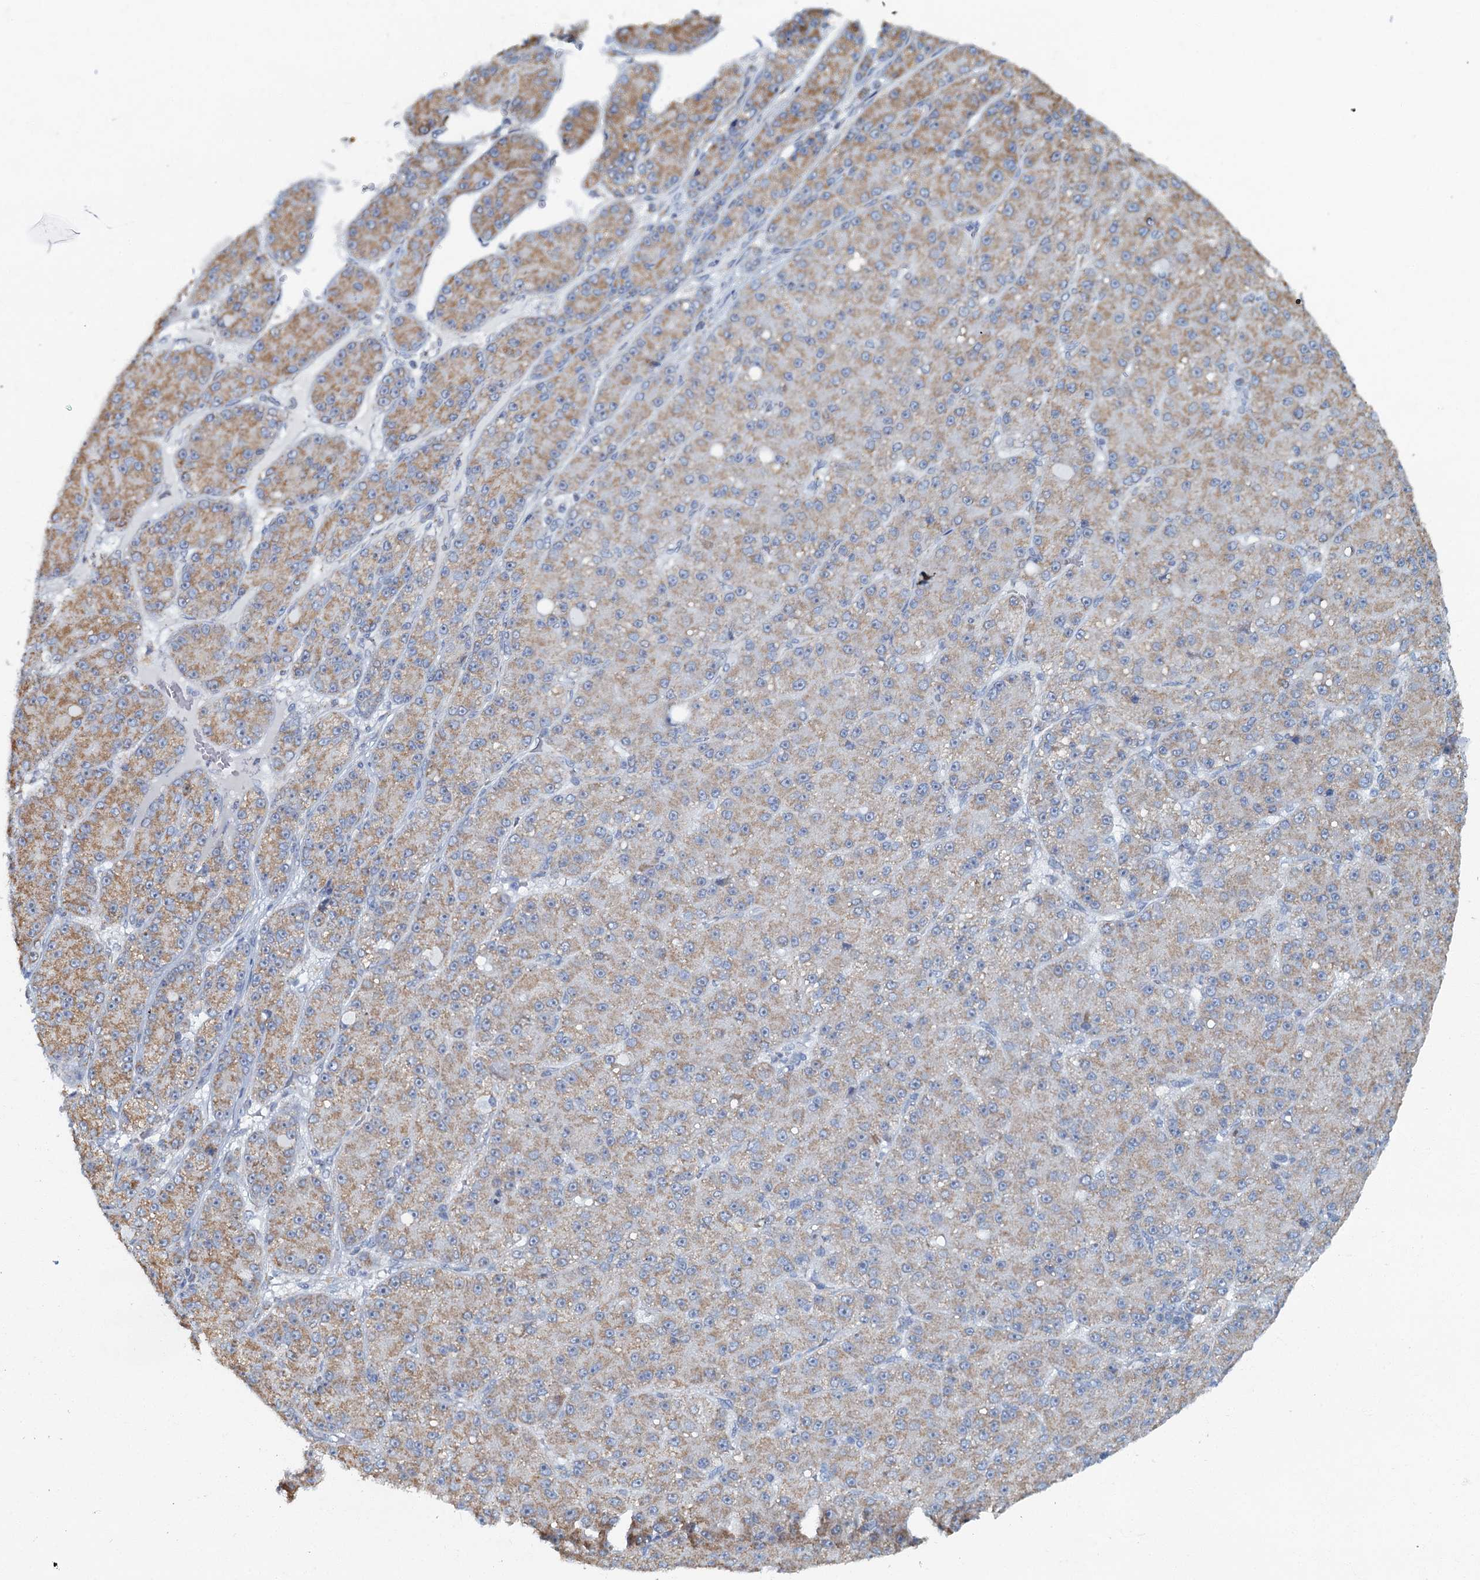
{"staining": {"intensity": "moderate", "quantity": "25%-75%", "location": "cytoplasmic/membranous"}, "tissue": "liver cancer", "cell_type": "Tumor cells", "image_type": "cancer", "snomed": [{"axis": "morphology", "description": "Carcinoma, Hepatocellular, NOS"}, {"axis": "topography", "description": "Liver"}], "caption": "Protein staining of liver cancer tissue reveals moderate cytoplasmic/membranous staining in approximately 25%-75% of tumor cells.", "gene": "RAD9B", "patient": {"sex": "male", "age": 67}}